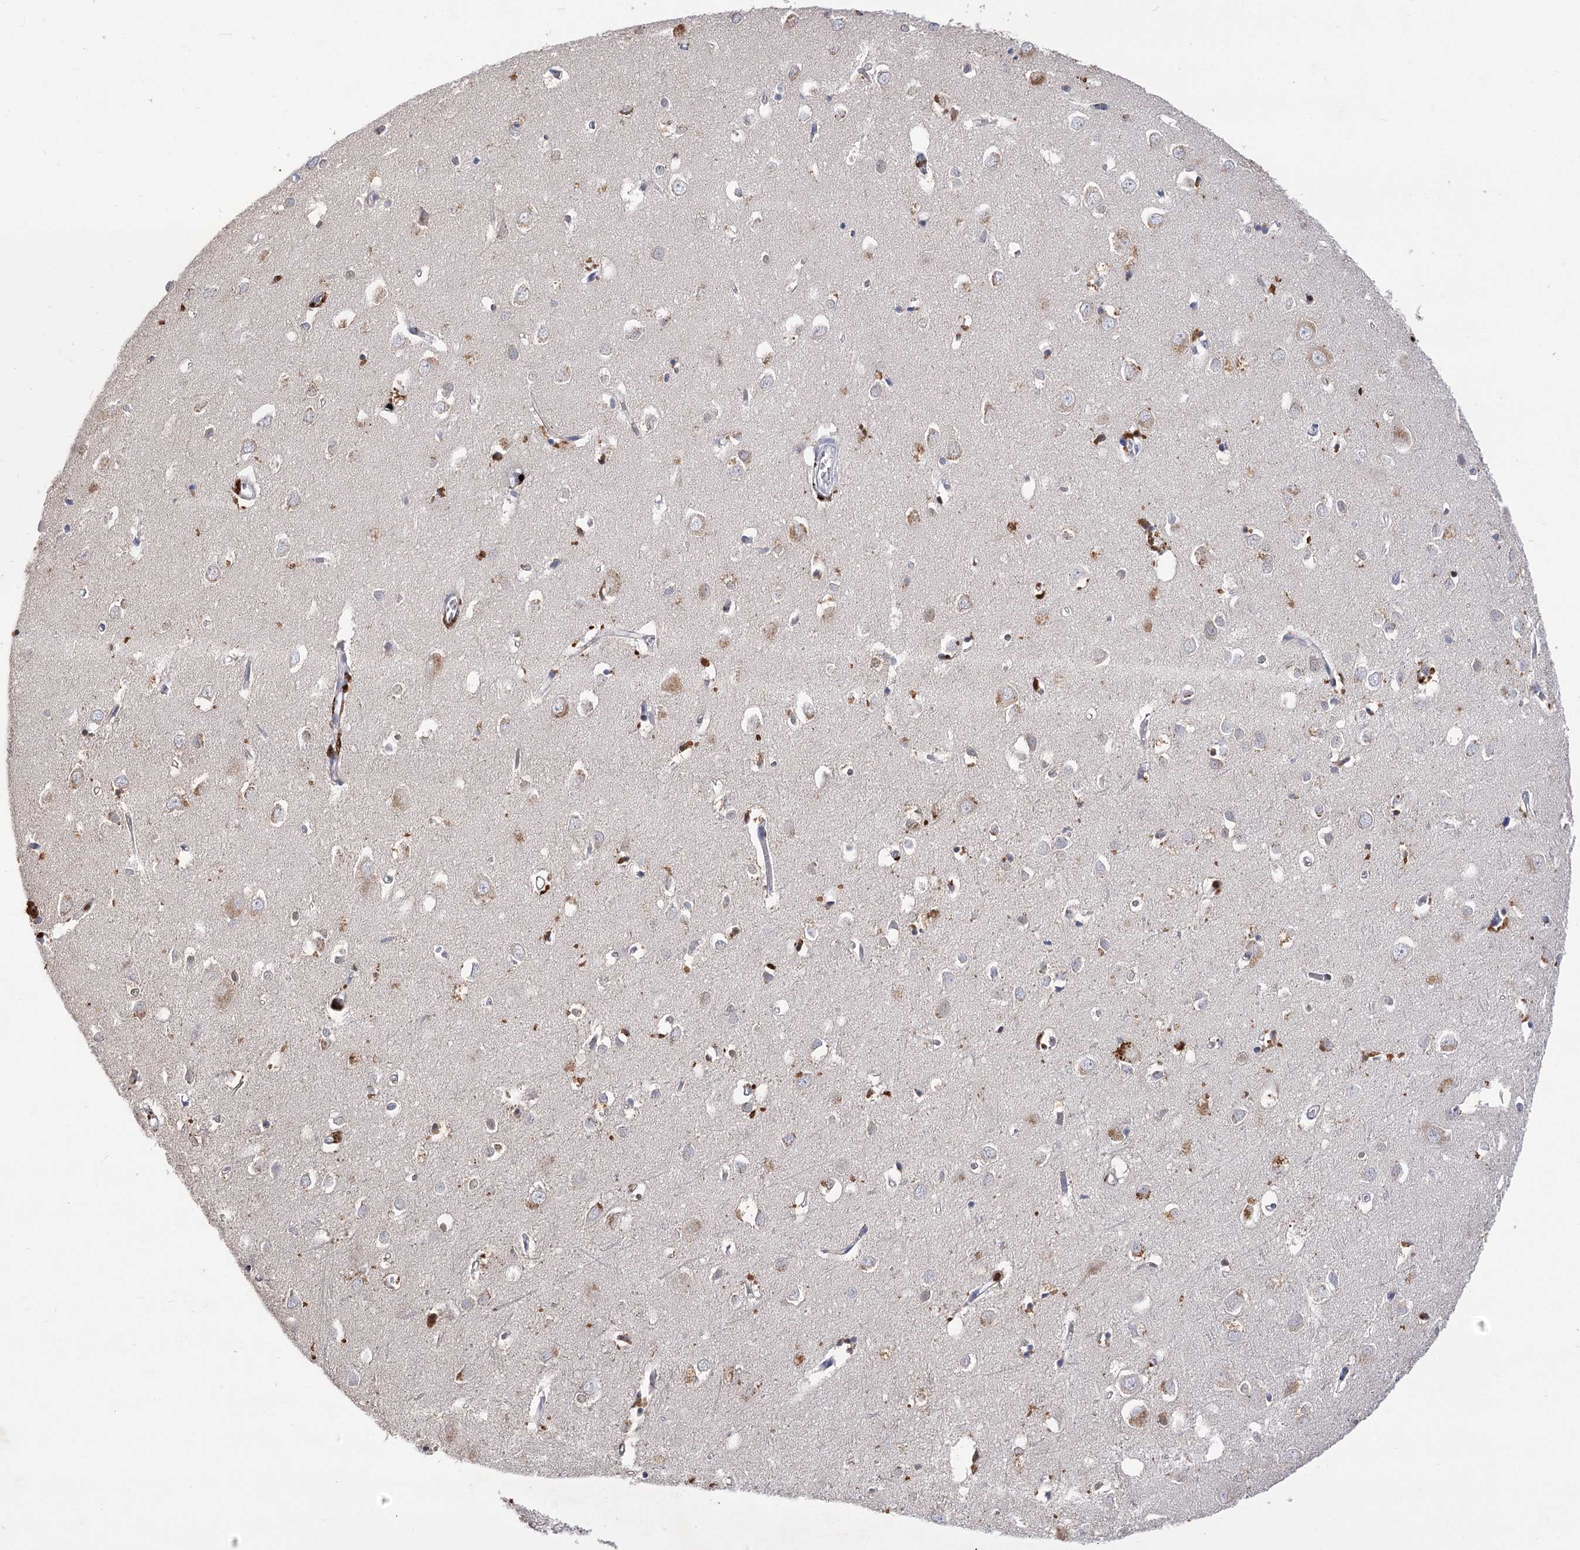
{"staining": {"intensity": "negative", "quantity": "none", "location": "none"}, "tissue": "cerebral cortex", "cell_type": "Endothelial cells", "image_type": "normal", "snomed": [{"axis": "morphology", "description": "Normal tissue, NOS"}, {"axis": "topography", "description": "Cerebral cortex"}], "caption": "Immunohistochemical staining of unremarkable cerebral cortex shows no significant expression in endothelial cells. (Brightfield microscopy of DAB (3,3'-diaminobenzidine) immunohistochemistry (IHC) at high magnification).", "gene": "SIAE", "patient": {"sex": "female", "age": 64}}